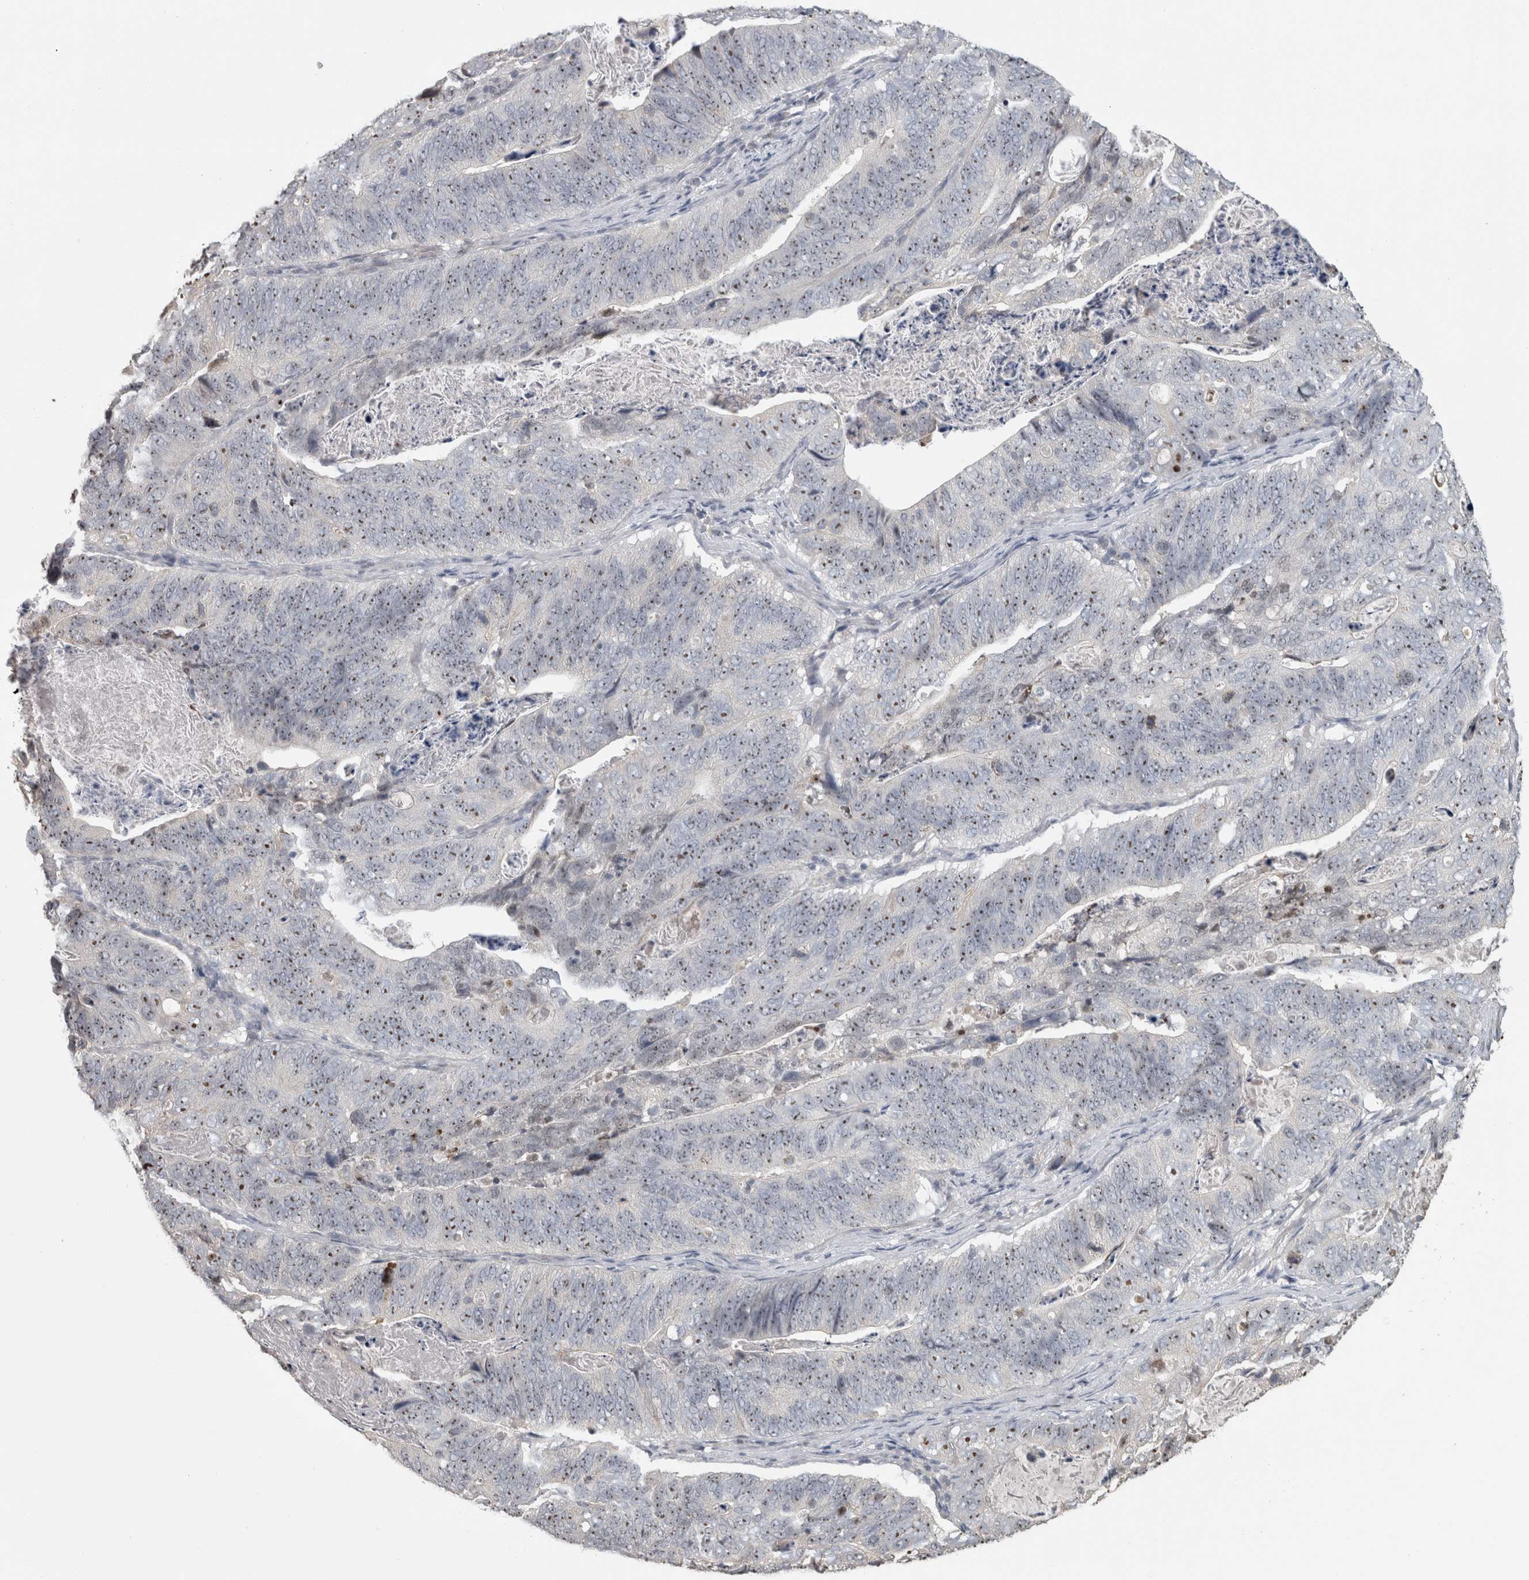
{"staining": {"intensity": "moderate", "quantity": ">75%", "location": "nuclear"}, "tissue": "stomach cancer", "cell_type": "Tumor cells", "image_type": "cancer", "snomed": [{"axis": "morphology", "description": "Normal tissue, NOS"}, {"axis": "morphology", "description": "Adenocarcinoma, NOS"}, {"axis": "topography", "description": "Stomach"}], "caption": "Immunohistochemistry (DAB) staining of human stomach adenocarcinoma demonstrates moderate nuclear protein staining in about >75% of tumor cells.", "gene": "RBM28", "patient": {"sex": "female", "age": 89}}